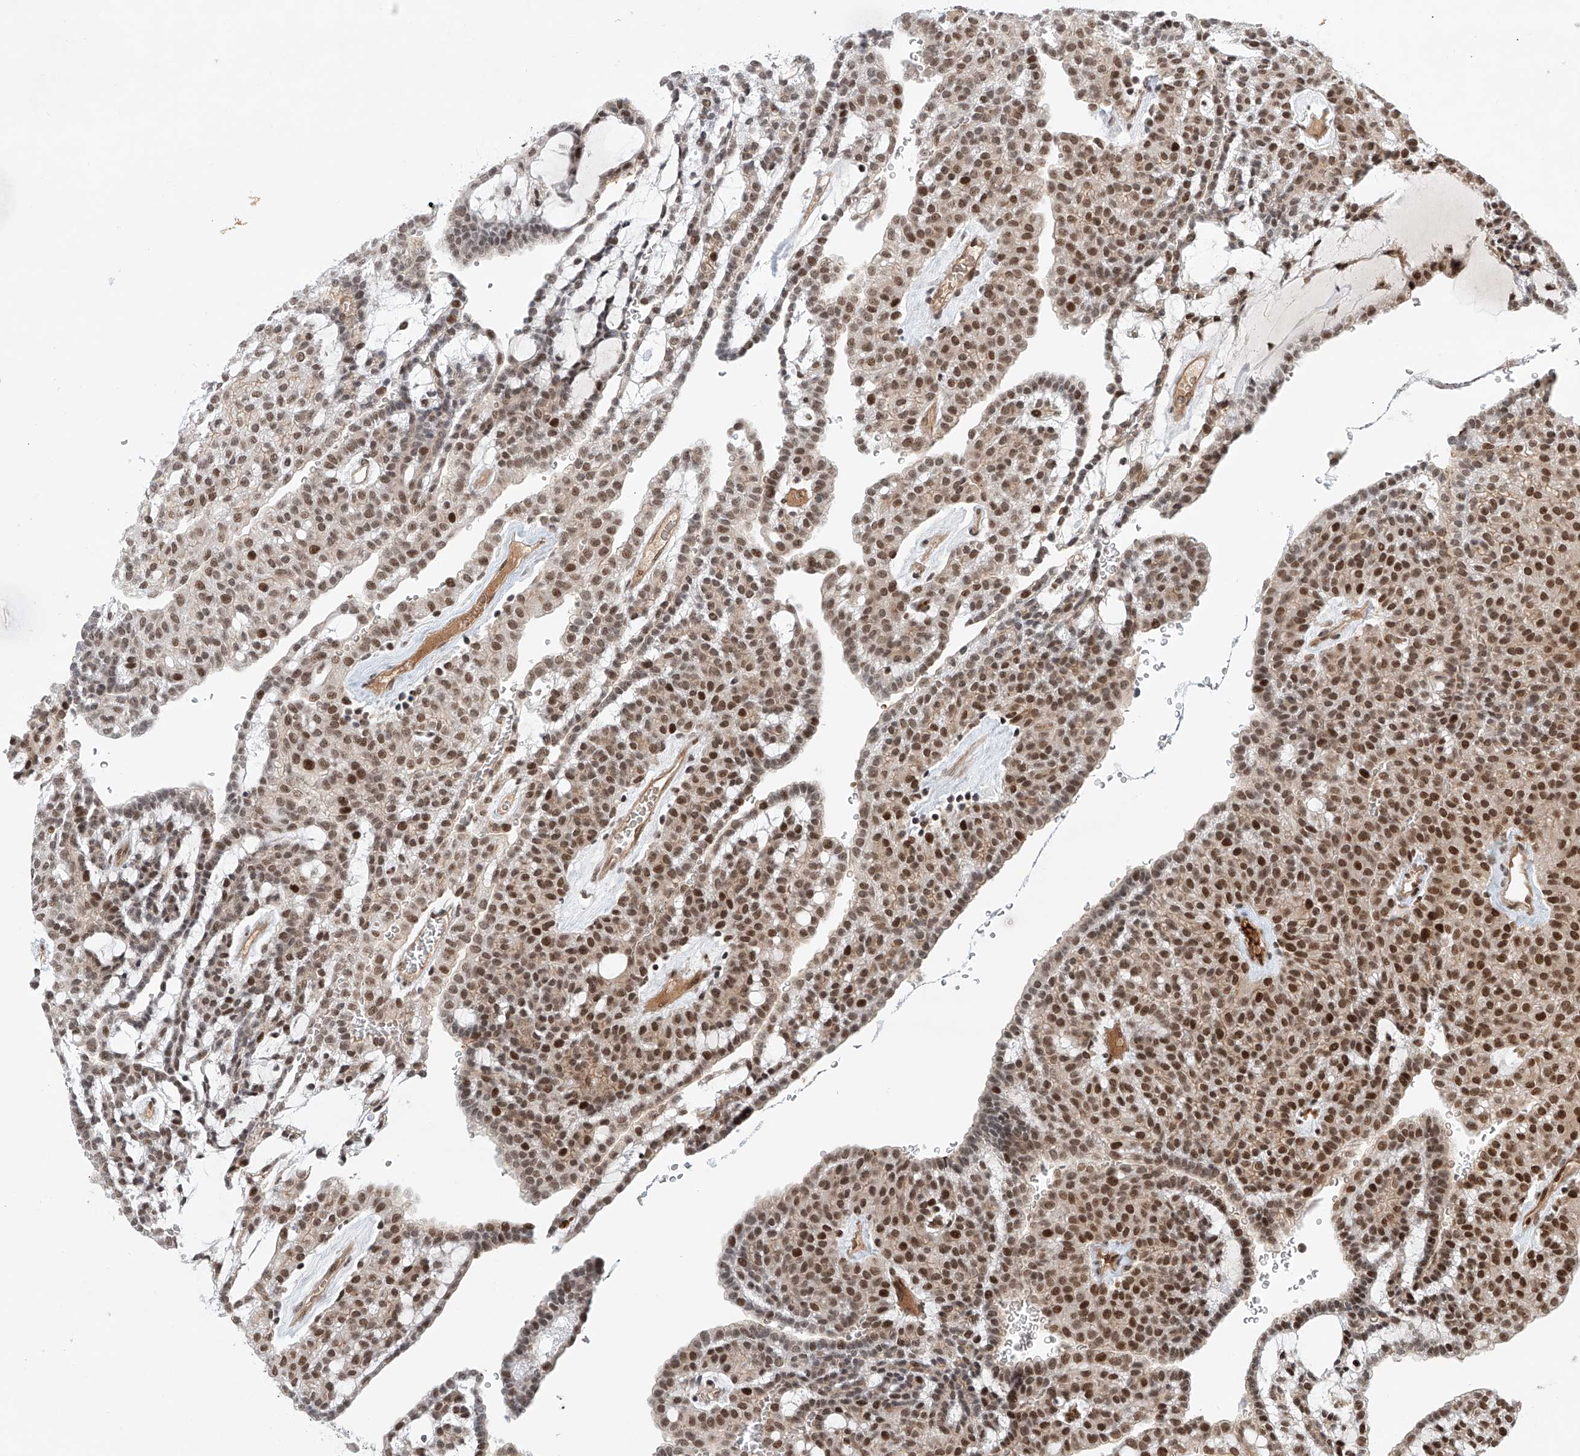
{"staining": {"intensity": "strong", "quantity": ">75%", "location": "nuclear"}, "tissue": "renal cancer", "cell_type": "Tumor cells", "image_type": "cancer", "snomed": [{"axis": "morphology", "description": "Adenocarcinoma, NOS"}, {"axis": "topography", "description": "Kidney"}], "caption": "Human renal cancer stained with a protein marker exhibits strong staining in tumor cells.", "gene": "ZNF470", "patient": {"sex": "male", "age": 63}}